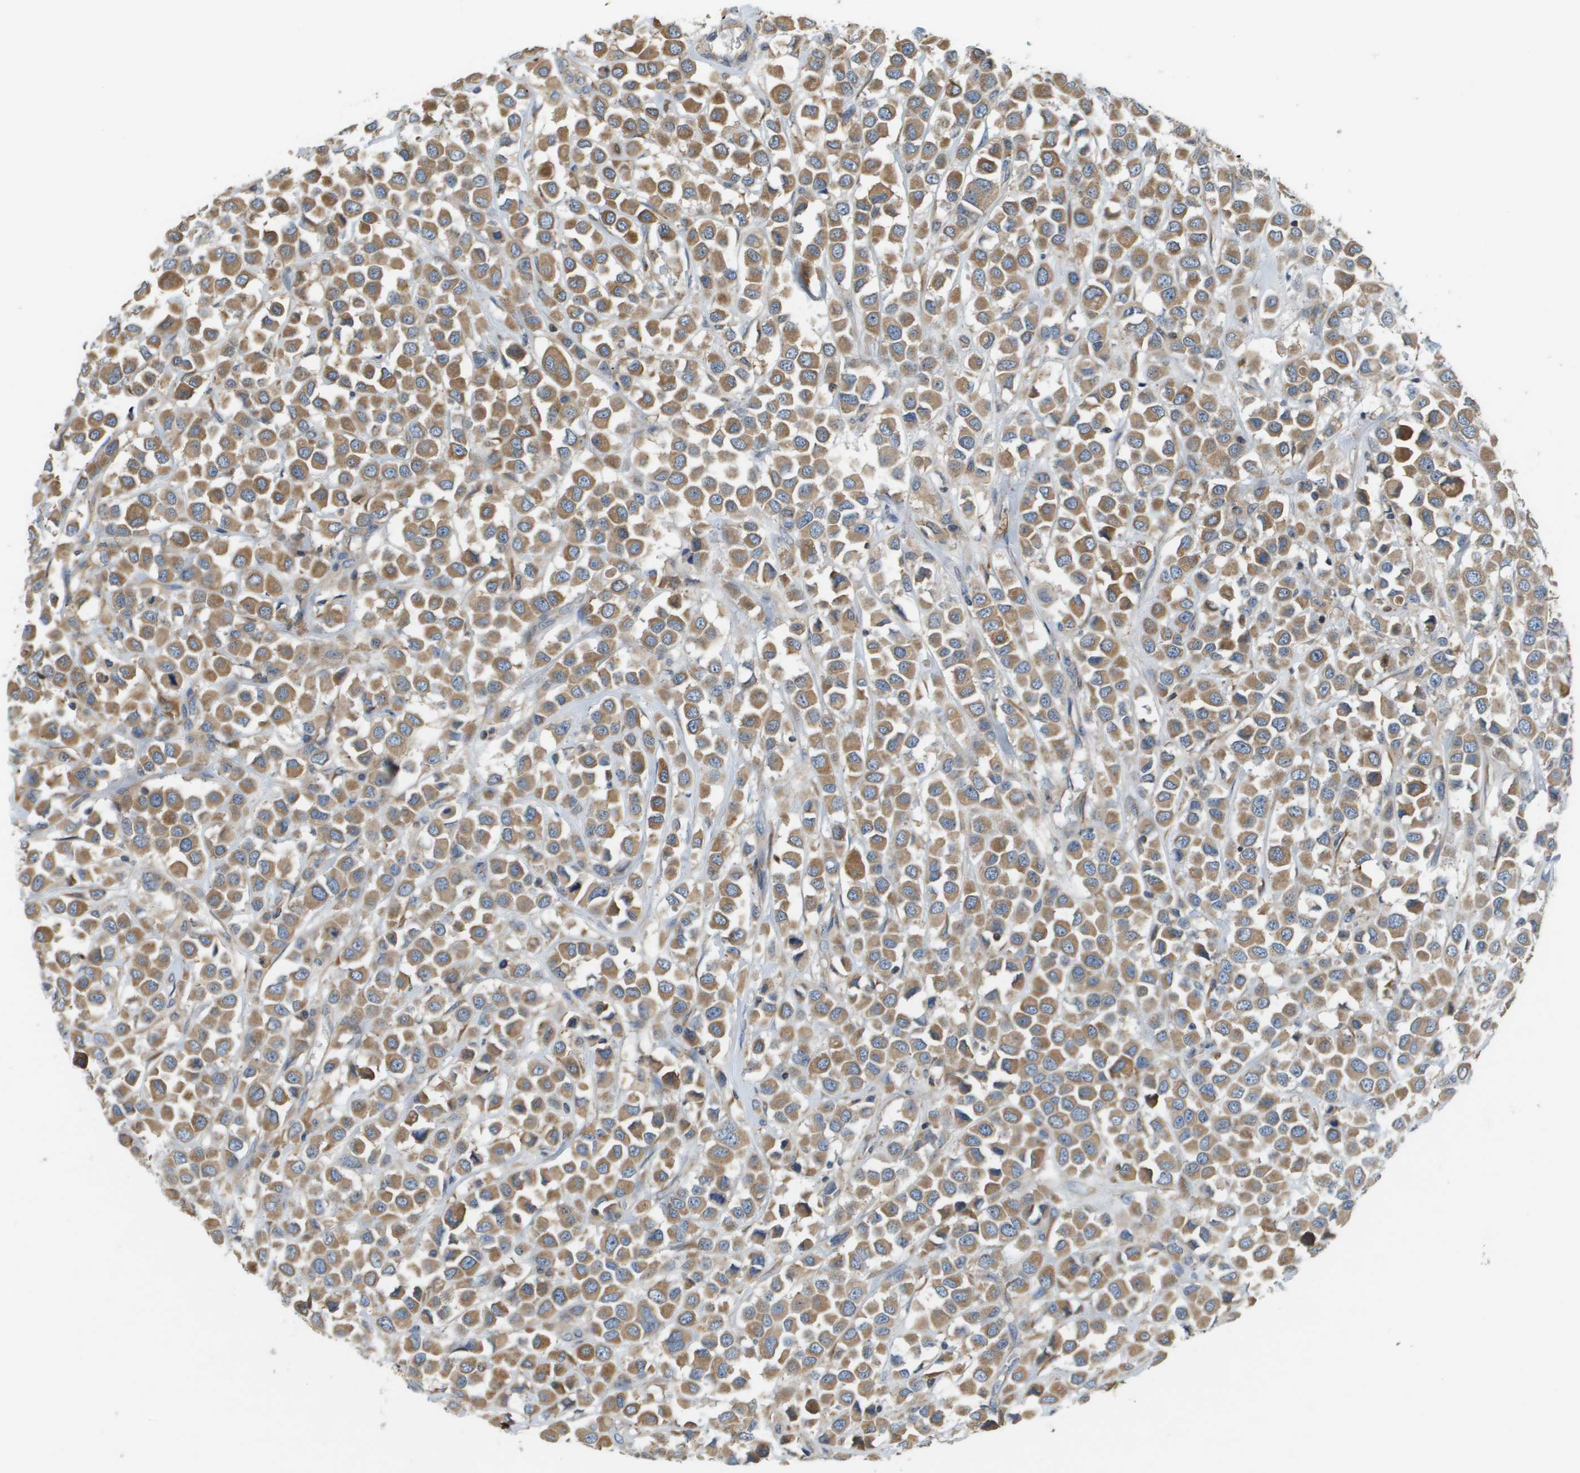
{"staining": {"intensity": "moderate", "quantity": ">75%", "location": "cytoplasmic/membranous"}, "tissue": "breast cancer", "cell_type": "Tumor cells", "image_type": "cancer", "snomed": [{"axis": "morphology", "description": "Duct carcinoma"}, {"axis": "topography", "description": "Breast"}], "caption": "A high-resolution photomicrograph shows IHC staining of breast cancer (invasive ductal carcinoma), which exhibits moderate cytoplasmic/membranous staining in approximately >75% of tumor cells.", "gene": "SAMSN1", "patient": {"sex": "female", "age": 61}}